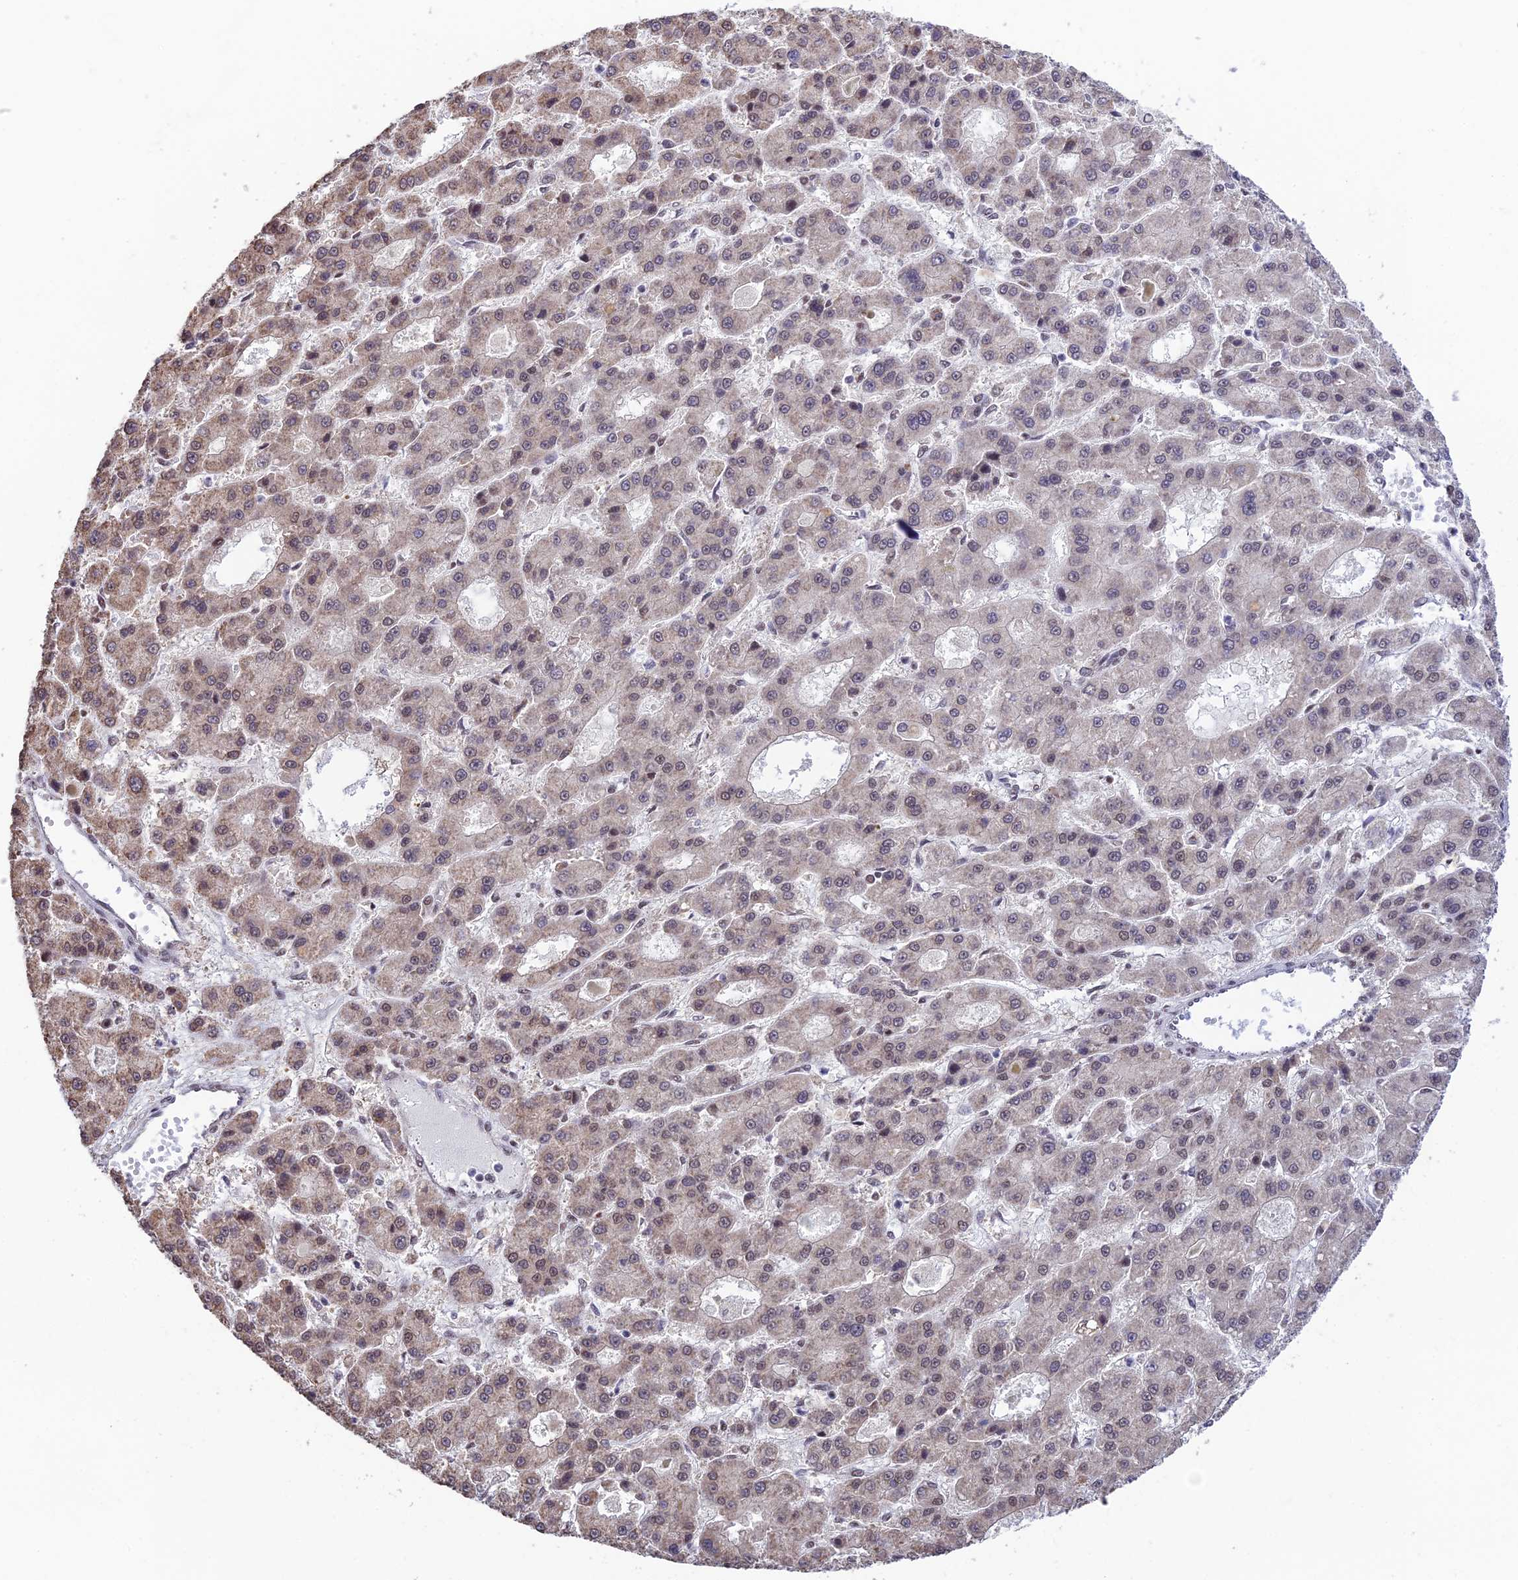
{"staining": {"intensity": "weak", "quantity": "<25%", "location": "nuclear"}, "tissue": "liver cancer", "cell_type": "Tumor cells", "image_type": "cancer", "snomed": [{"axis": "morphology", "description": "Carcinoma, Hepatocellular, NOS"}, {"axis": "topography", "description": "Liver"}], "caption": "Immunohistochemical staining of human liver cancer exhibits no significant staining in tumor cells.", "gene": "THOC7", "patient": {"sex": "male", "age": 70}}